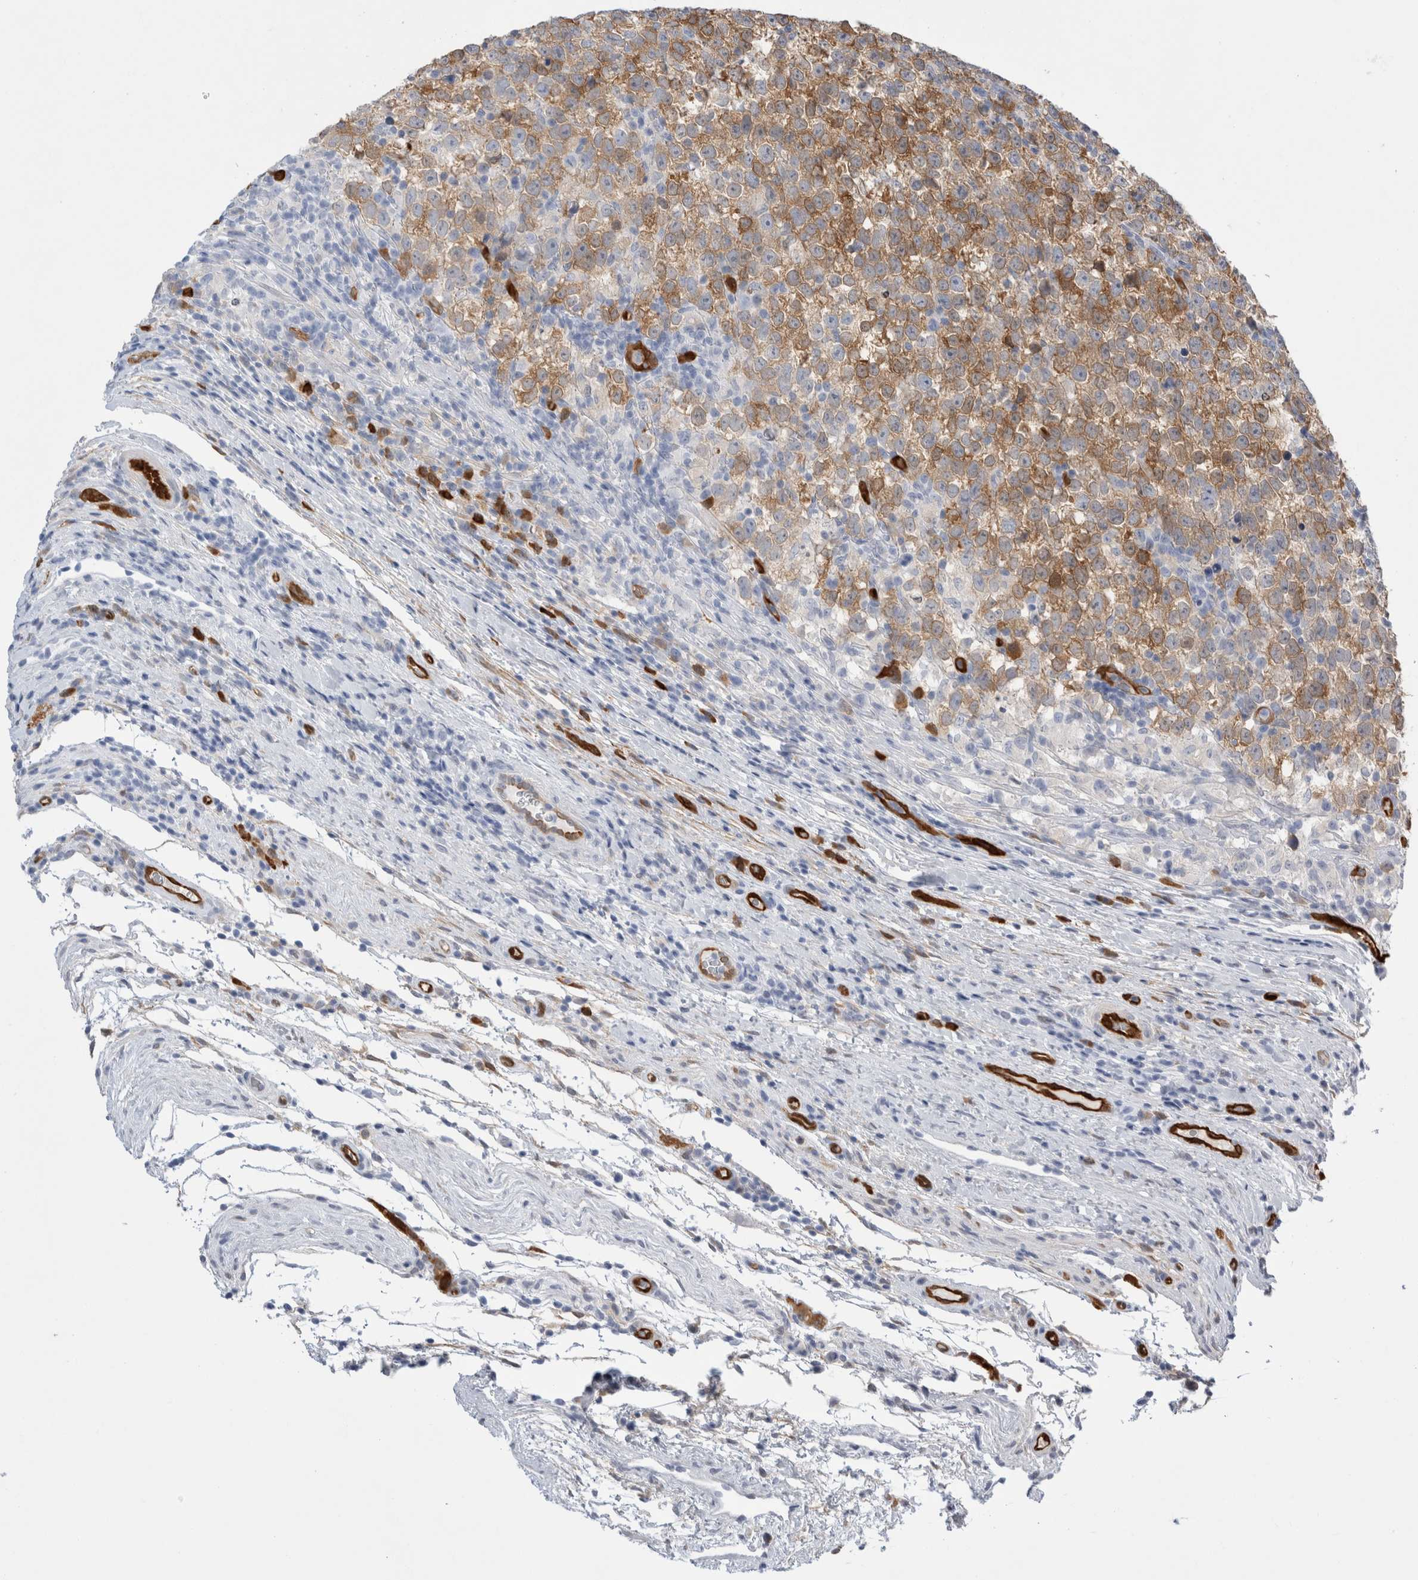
{"staining": {"intensity": "moderate", "quantity": ">75%", "location": "cytoplasmic/membranous"}, "tissue": "testis cancer", "cell_type": "Tumor cells", "image_type": "cancer", "snomed": [{"axis": "morphology", "description": "Normal tissue, NOS"}, {"axis": "morphology", "description": "Seminoma, NOS"}, {"axis": "topography", "description": "Testis"}], "caption": "Tumor cells show moderate cytoplasmic/membranous positivity in approximately >75% of cells in seminoma (testis).", "gene": "NAPEPLD", "patient": {"sex": "male", "age": 43}}